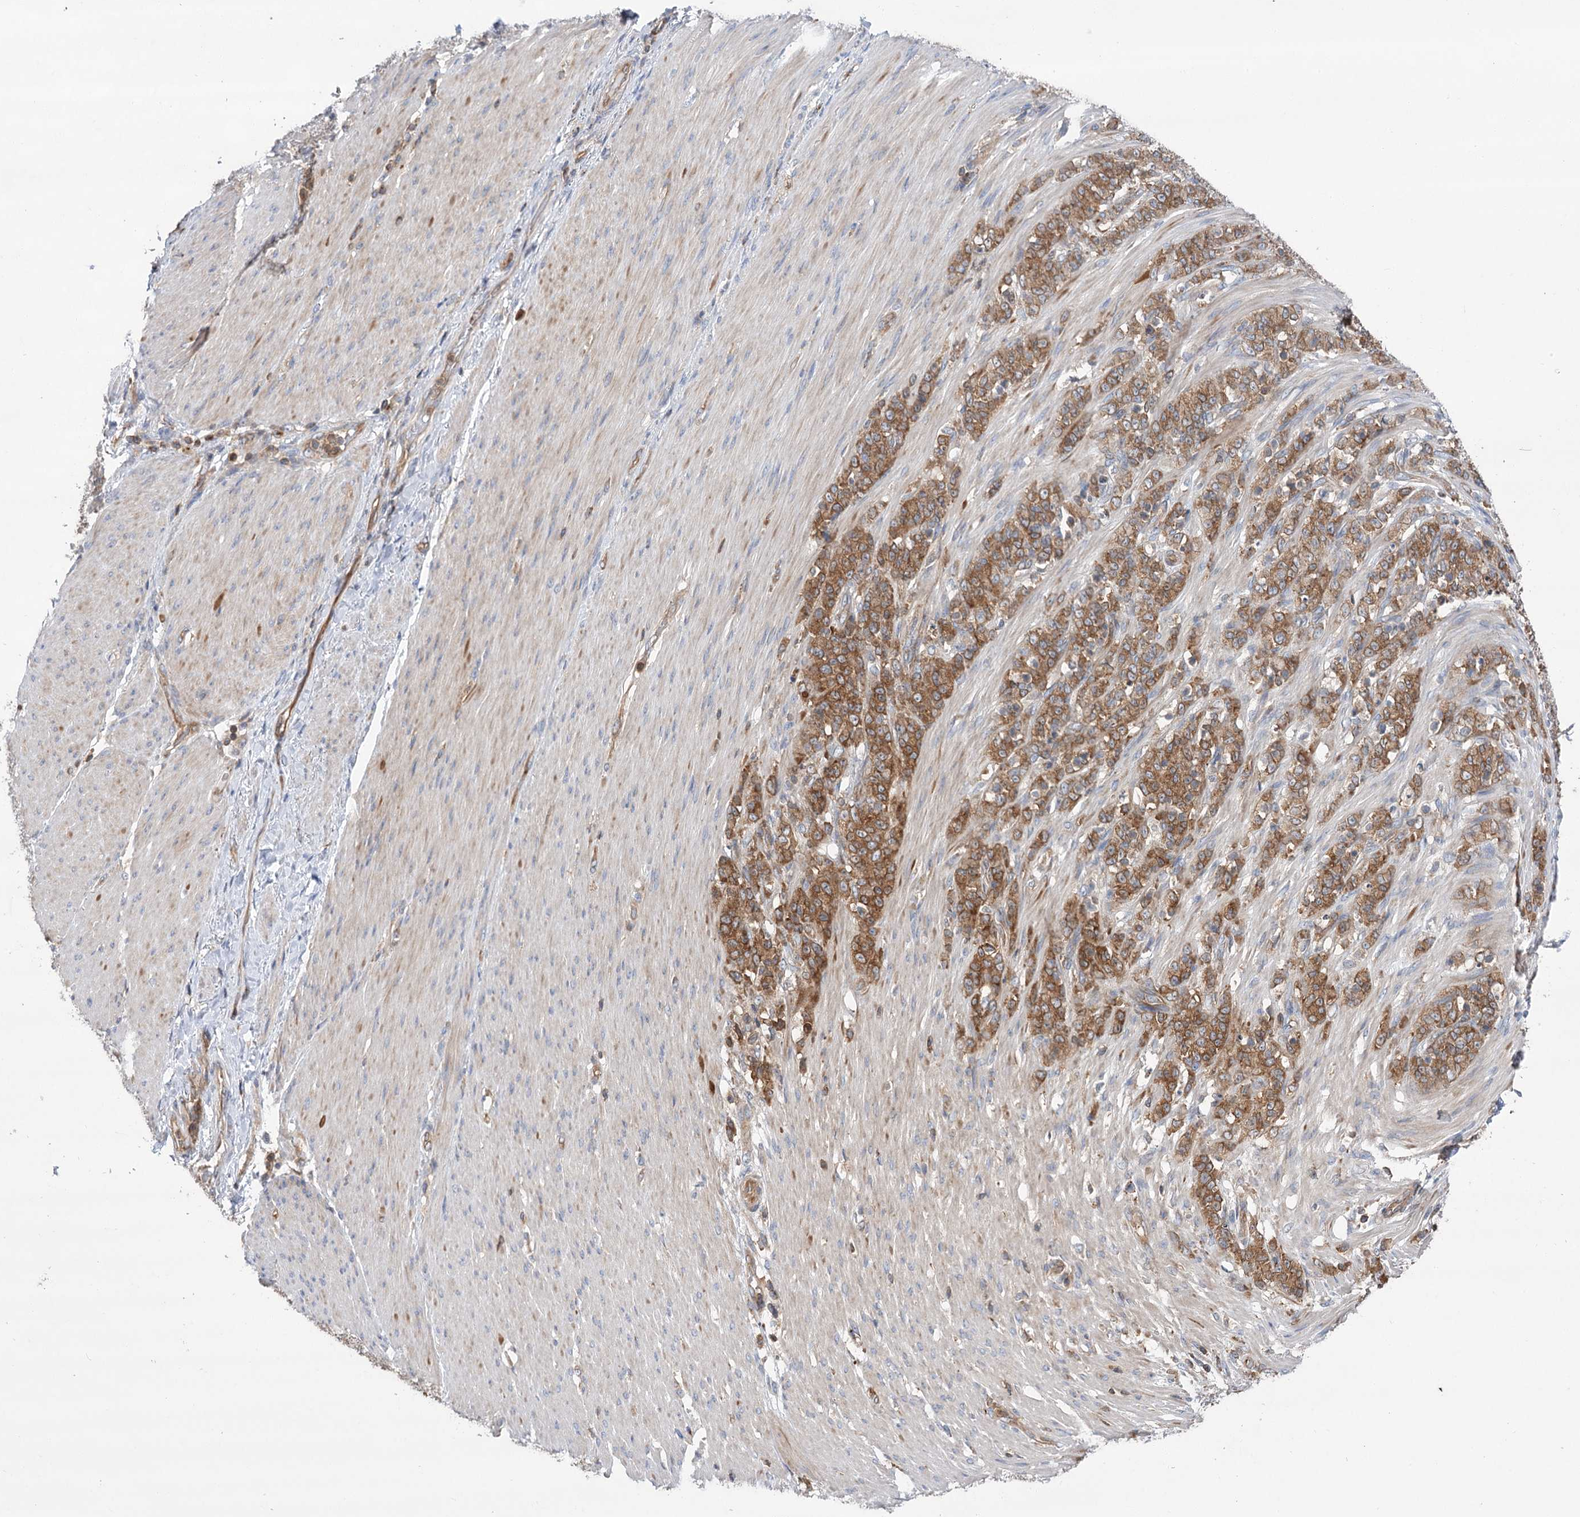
{"staining": {"intensity": "moderate", "quantity": ">75%", "location": "cytoplasmic/membranous"}, "tissue": "stomach cancer", "cell_type": "Tumor cells", "image_type": "cancer", "snomed": [{"axis": "morphology", "description": "Adenocarcinoma, NOS"}, {"axis": "topography", "description": "Stomach"}], "caption": "Protein staining of stomach adenocarcinoma tissue exhibits moderate cytoplasmic/membranous expression in about >75% of tumor cells.", "gene": "VPS37B", "patient": {"sex": "female", "age": 79}}